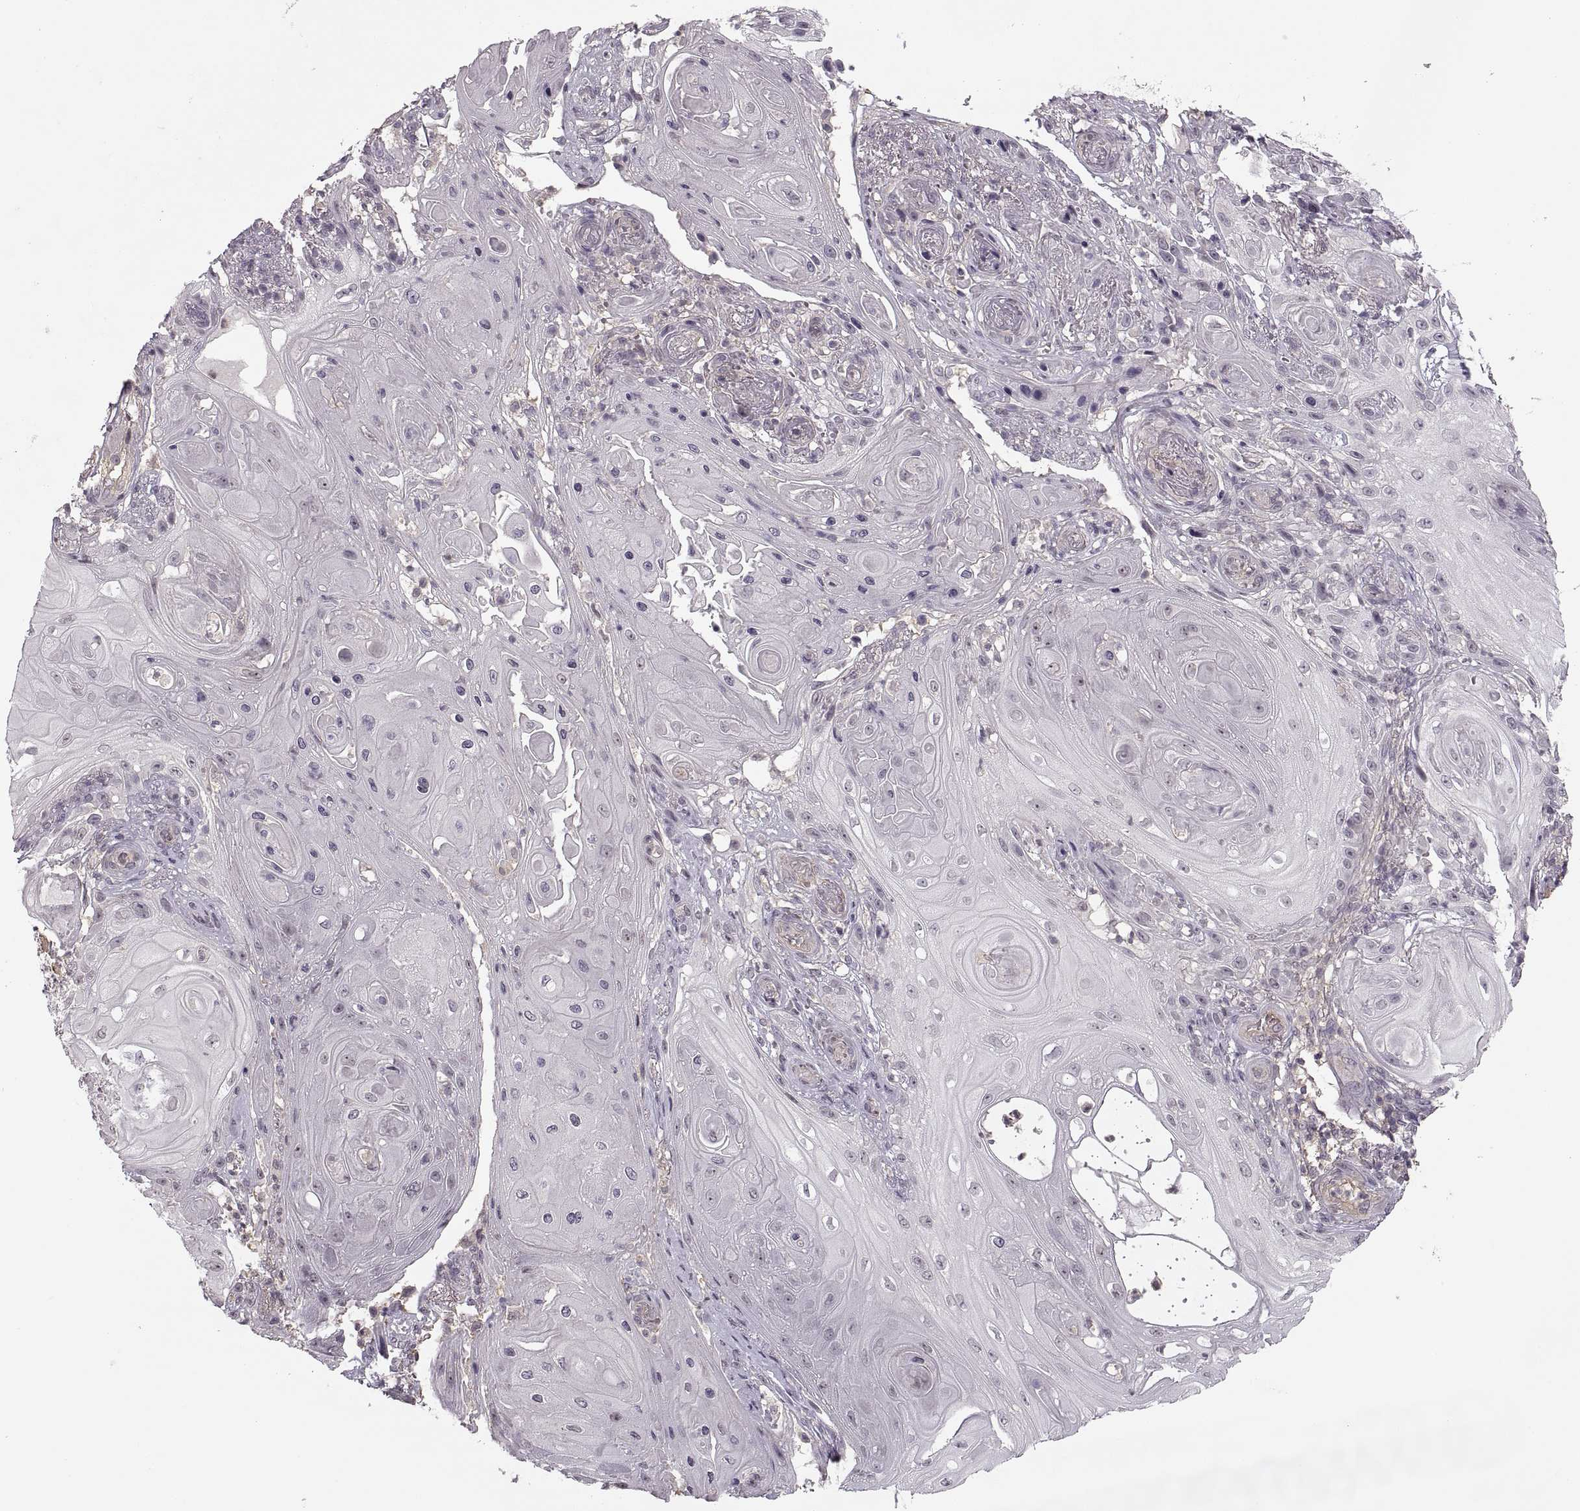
{"staining": {"intensity": "negative", "quantity": "none", "location": "none"}, "tissue": "skin cancer", "cell_type": "Tumor cells", "image_type": "cancer", "snomed": [{"axis": "morphology", "description": "Squamous cell carcinoma, NOS"}, {"axis": "topography", "description": "Skin"}], "caption": "Immunohistochemistry (IHC) histopathology image of human skin squamous cell carcinoma stained for a protein (brown), which shows no expression in tumor cells.", "gene": "LUZP2", "patient": {"sex": "male", "age": 62}}